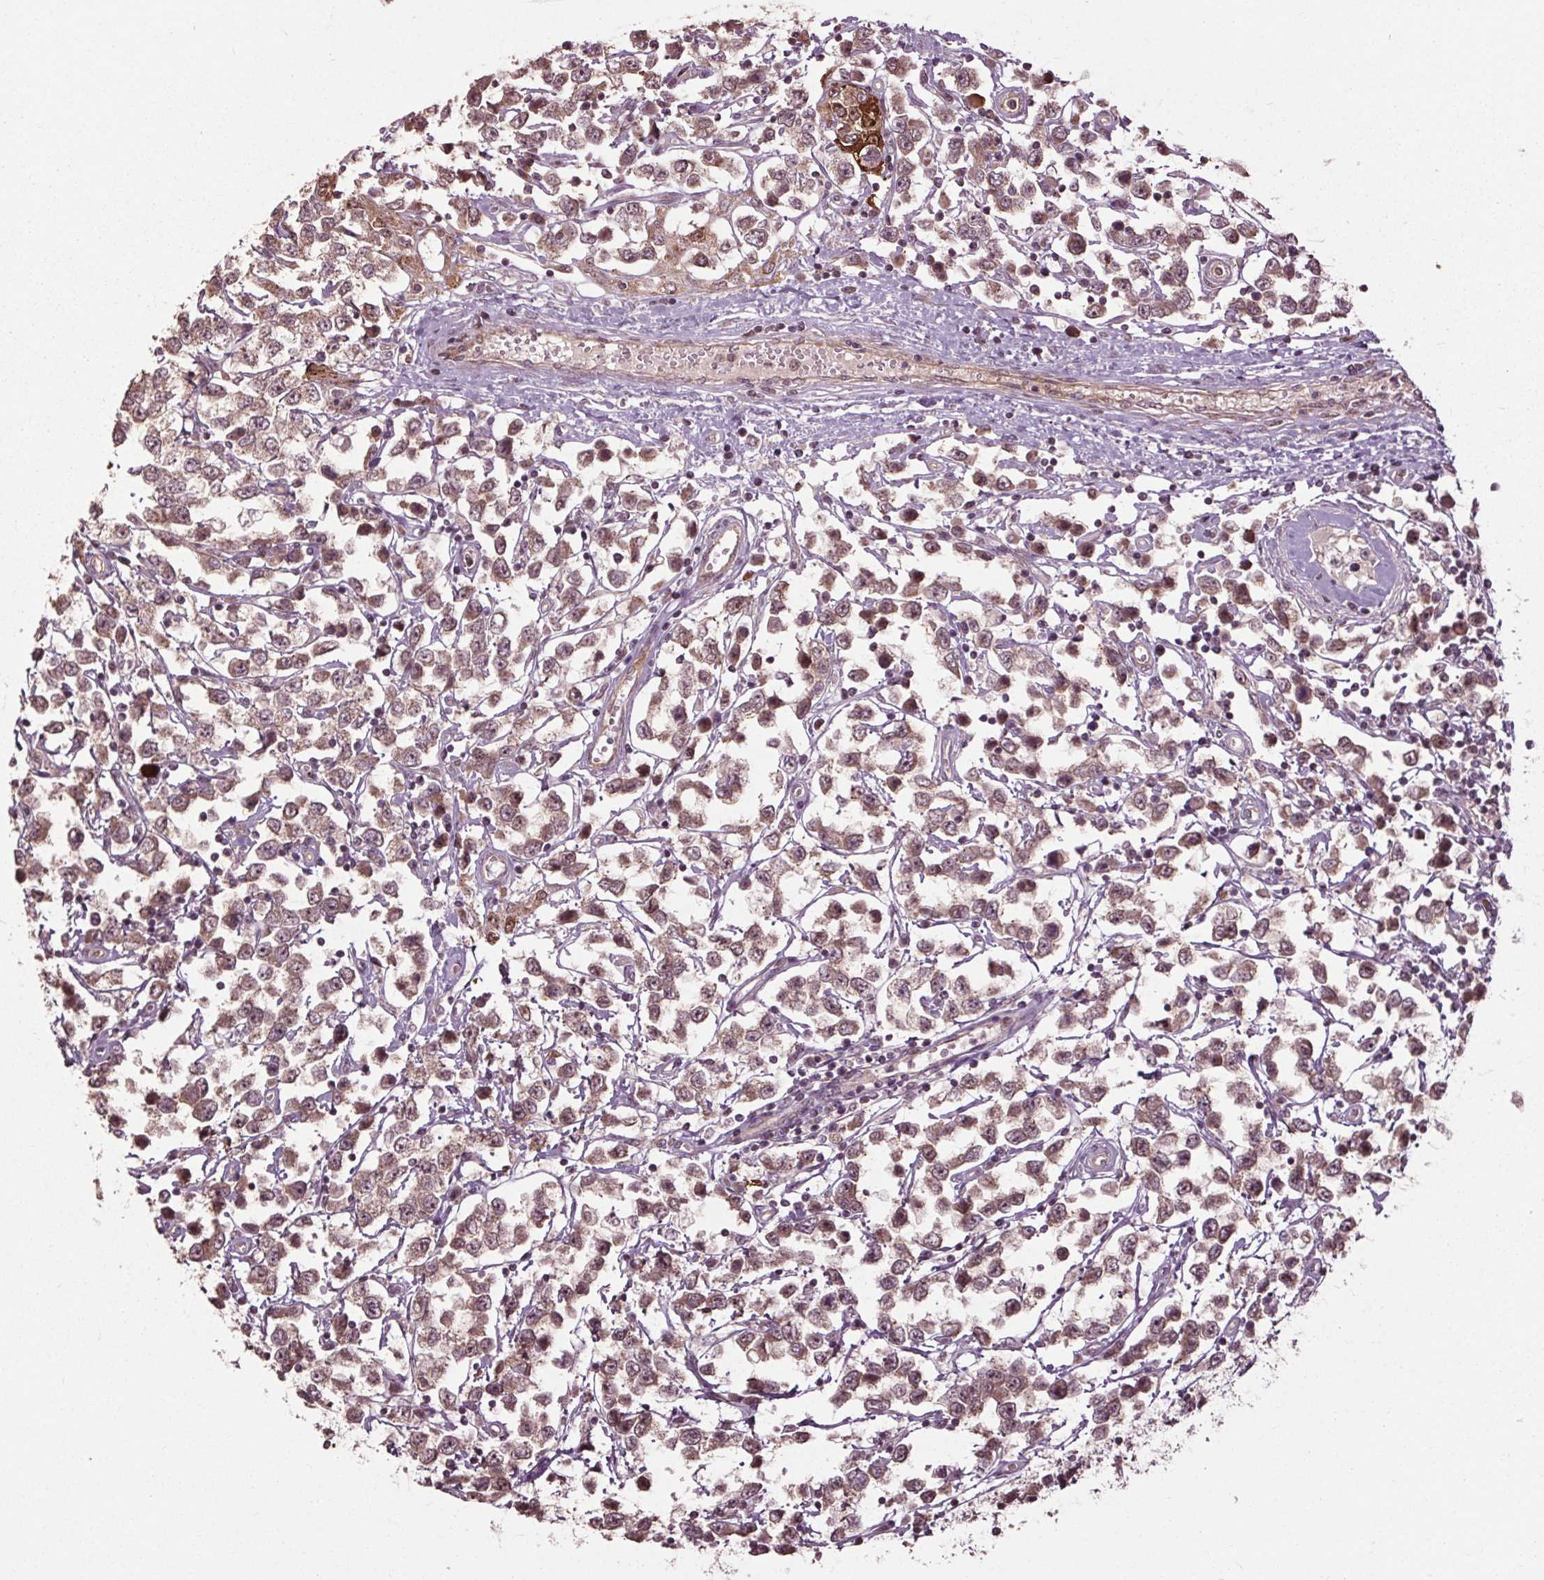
{"staining": {"intensity": "weak", "quantity": ">75%", "location": "cytoplasmic/membranous,nuclear"}, "tissue": "testis cancer", "cell_type": "Tumor cells", "image_type": "cancer", "snomed": [{"axis": "morphology", "description": "Seminoma, NOS"}, {"axis": "topography", "description": "Testis"}], "caption": "About >75% of tumor cells in testis cancer (seminoma) display weak cytoplasmic/membranous and nuclear protein expression as visualized by brown immunohistochemical staining.", "gene": "CEP95", "patient": {"sex": "male", "age": 34}}